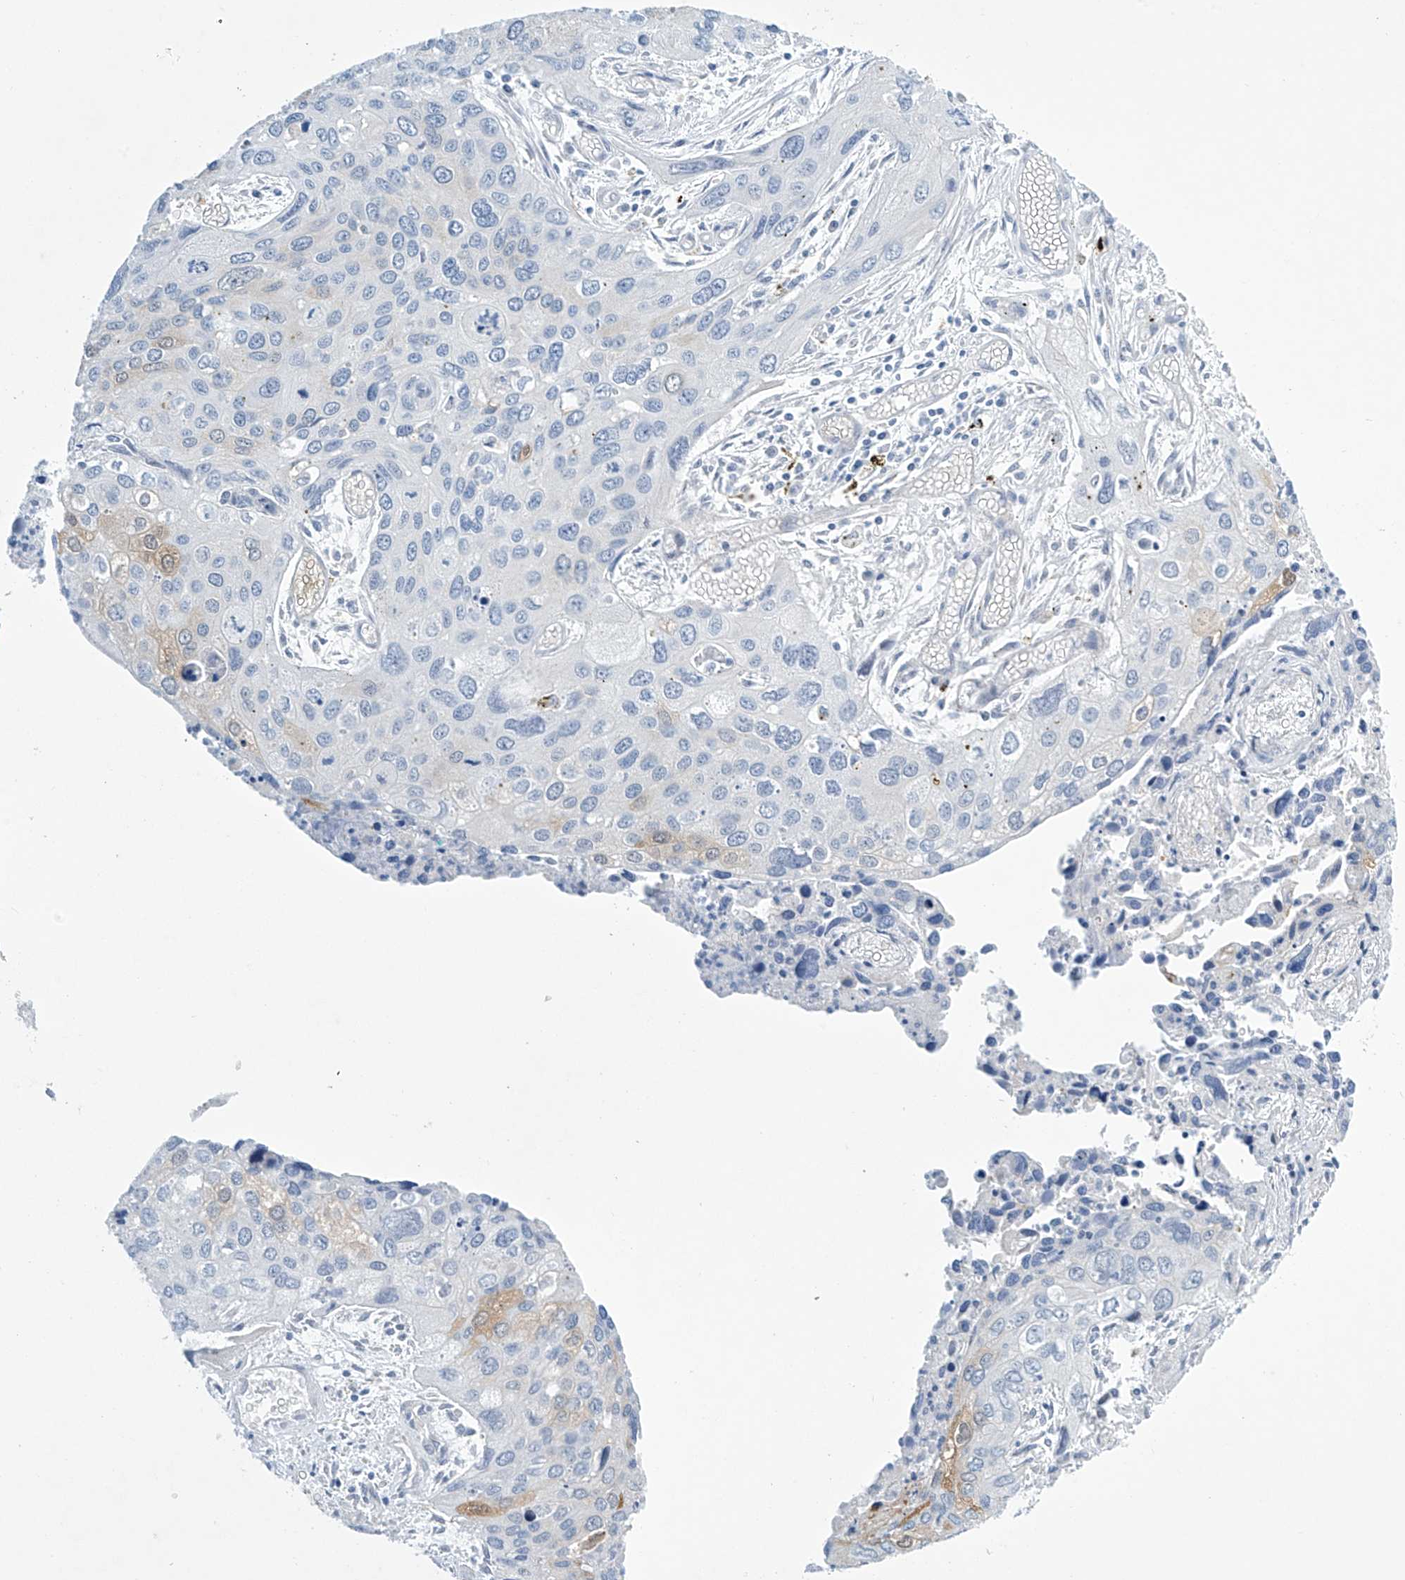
{"staining": {"intensity": "negative", "quantity": "none", "location": "none"}, "tissue": "cervical cancer", "cell_type": "Tumor cells", "image_type": "cancer", "snomed": [{"axis": "morphology", "description": "Squamous cell carcinoma, NOS"}, {"axis": "topography", "description": "Cervix"}], "caption": "Tumor cells show no significant expression in squamous cell carcinoma (cervical).", "gene": "SLC35A5", "patient": {"sex": "female", "age": 55}}